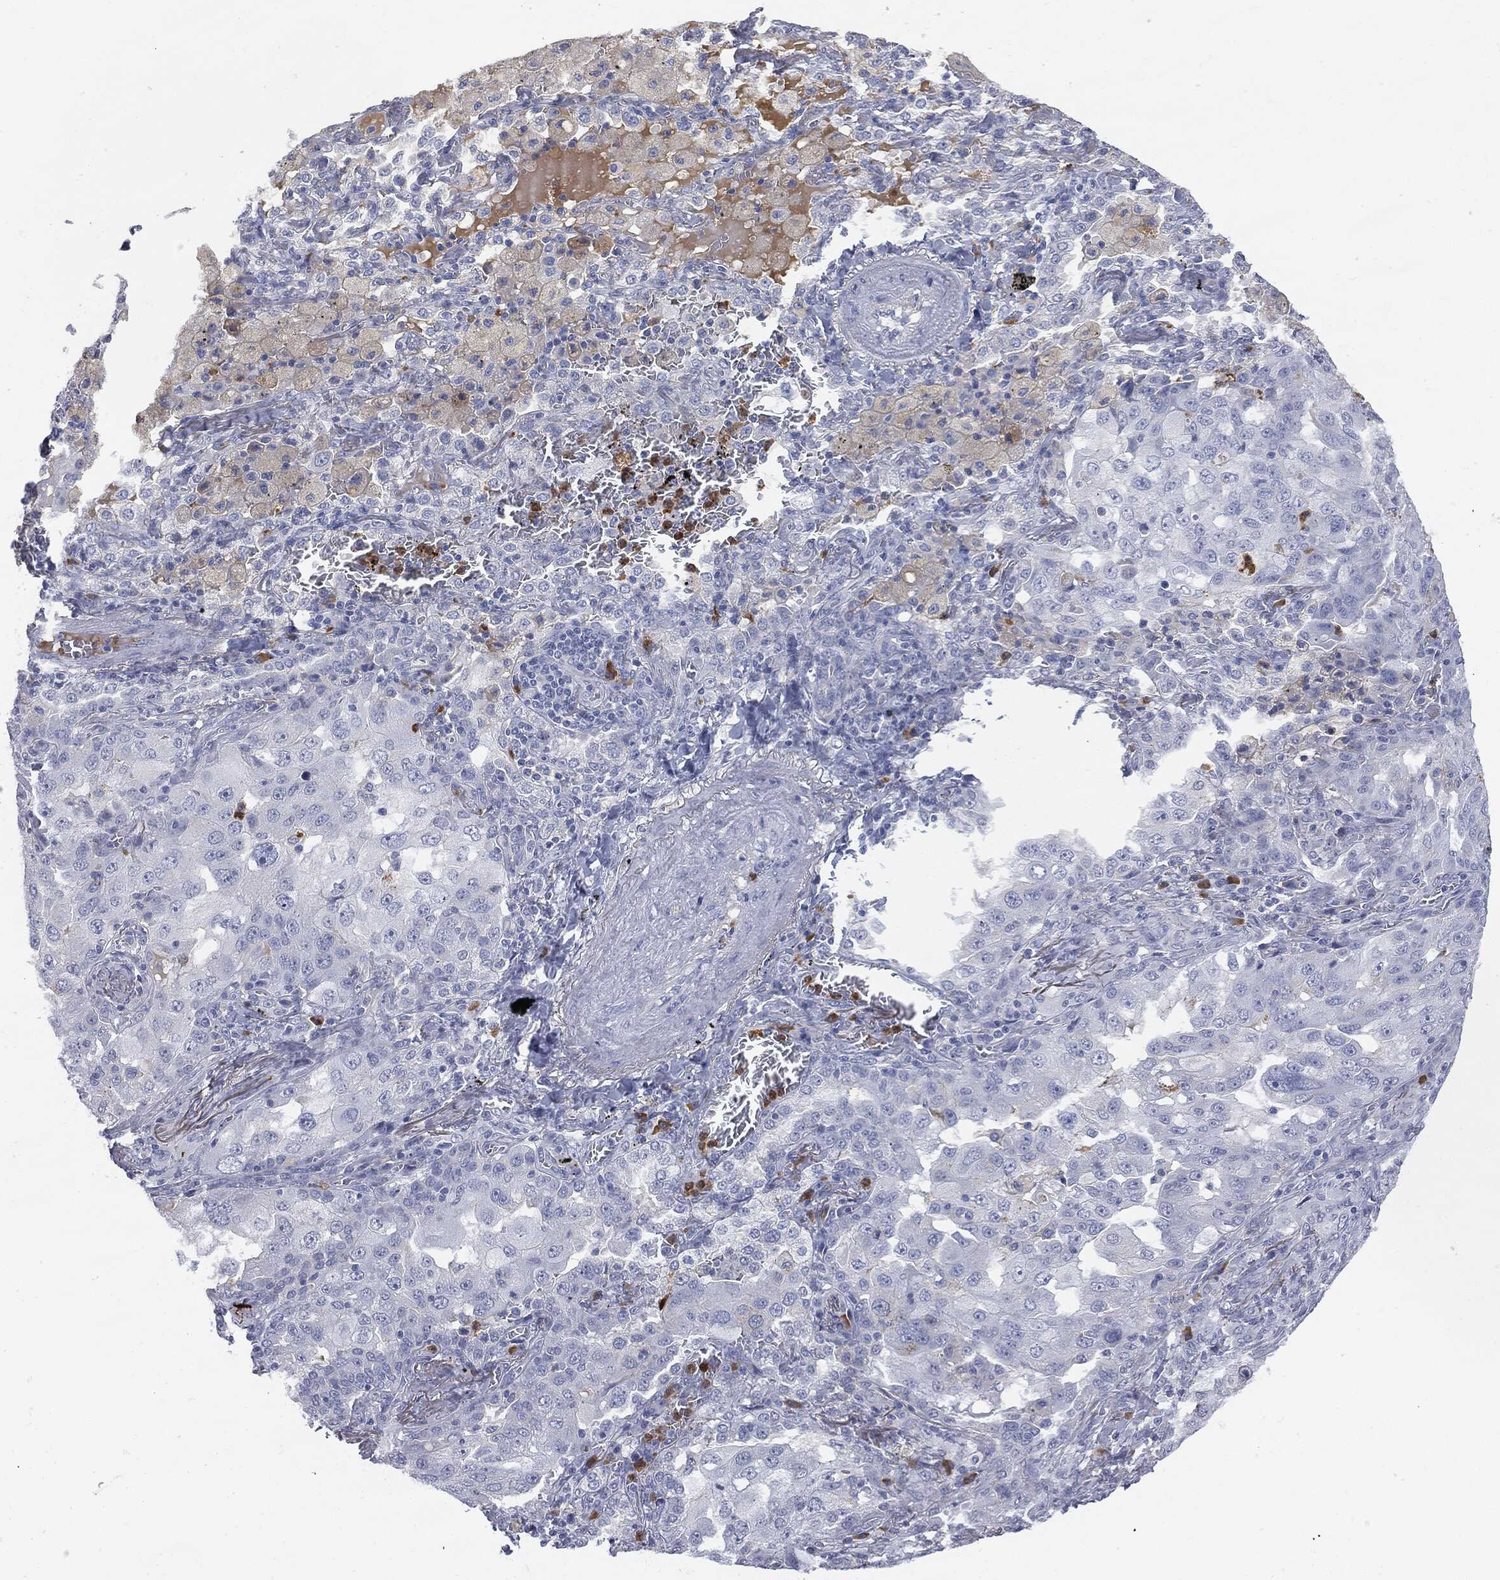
{"staining": {"intensity": "negative", "quantity": "none", "location": "none"}, "tissue": "lung cancer", "cell_type": "Tumor cells", "image_type": "cancer", "snomed": [{"axis": "morphology", "description": "Adenocarcinoma, NOS"}, {"axis": "topography", "description": "Lung"}], "caption": "Human adenocarcinoma (lung) stained for a protein using immunohistochemistry displays no expression in tumor cells.", "gene": "BTK", "patient": {"sex": "female", "age": 61}}